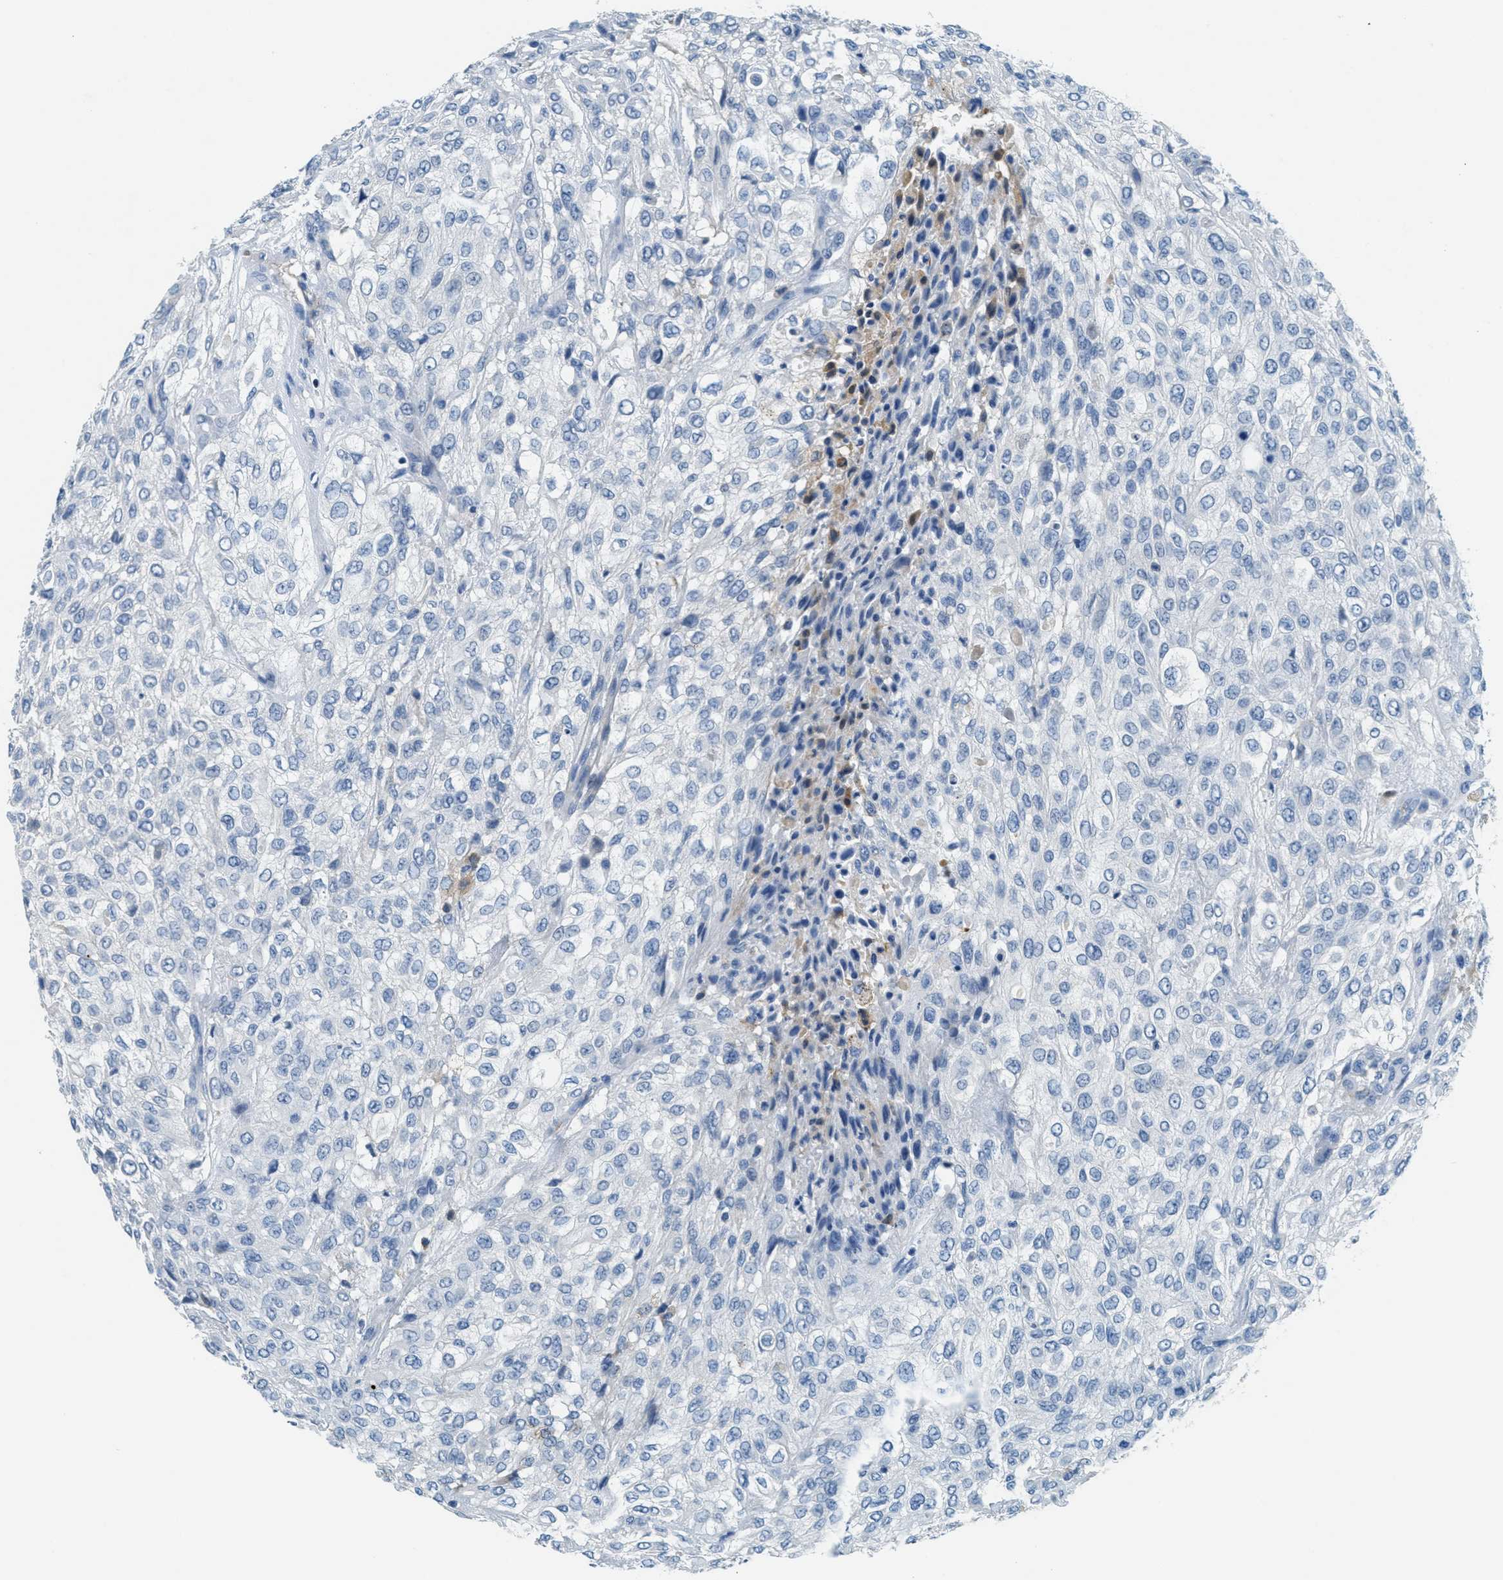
{"staining": {"intensity": "negative", "quantity": "none", "location": "none"}, "tissue": "urothelial cancer", "cell_type": "Tumor cells", "image_type": "cancer", "snomed": [{"axis": "morphology", "description": "Urothelial carcinoma, High grade"}, {"axis": "topography", "description": "Urinary bladder"}], "caption": "The immunohistochemistry (IHC) micrograph has no significant expression in tumor cells of urothelial cancer tissue.", "gene": "A2M", "patient": {"sex": "male", "age": 57}}